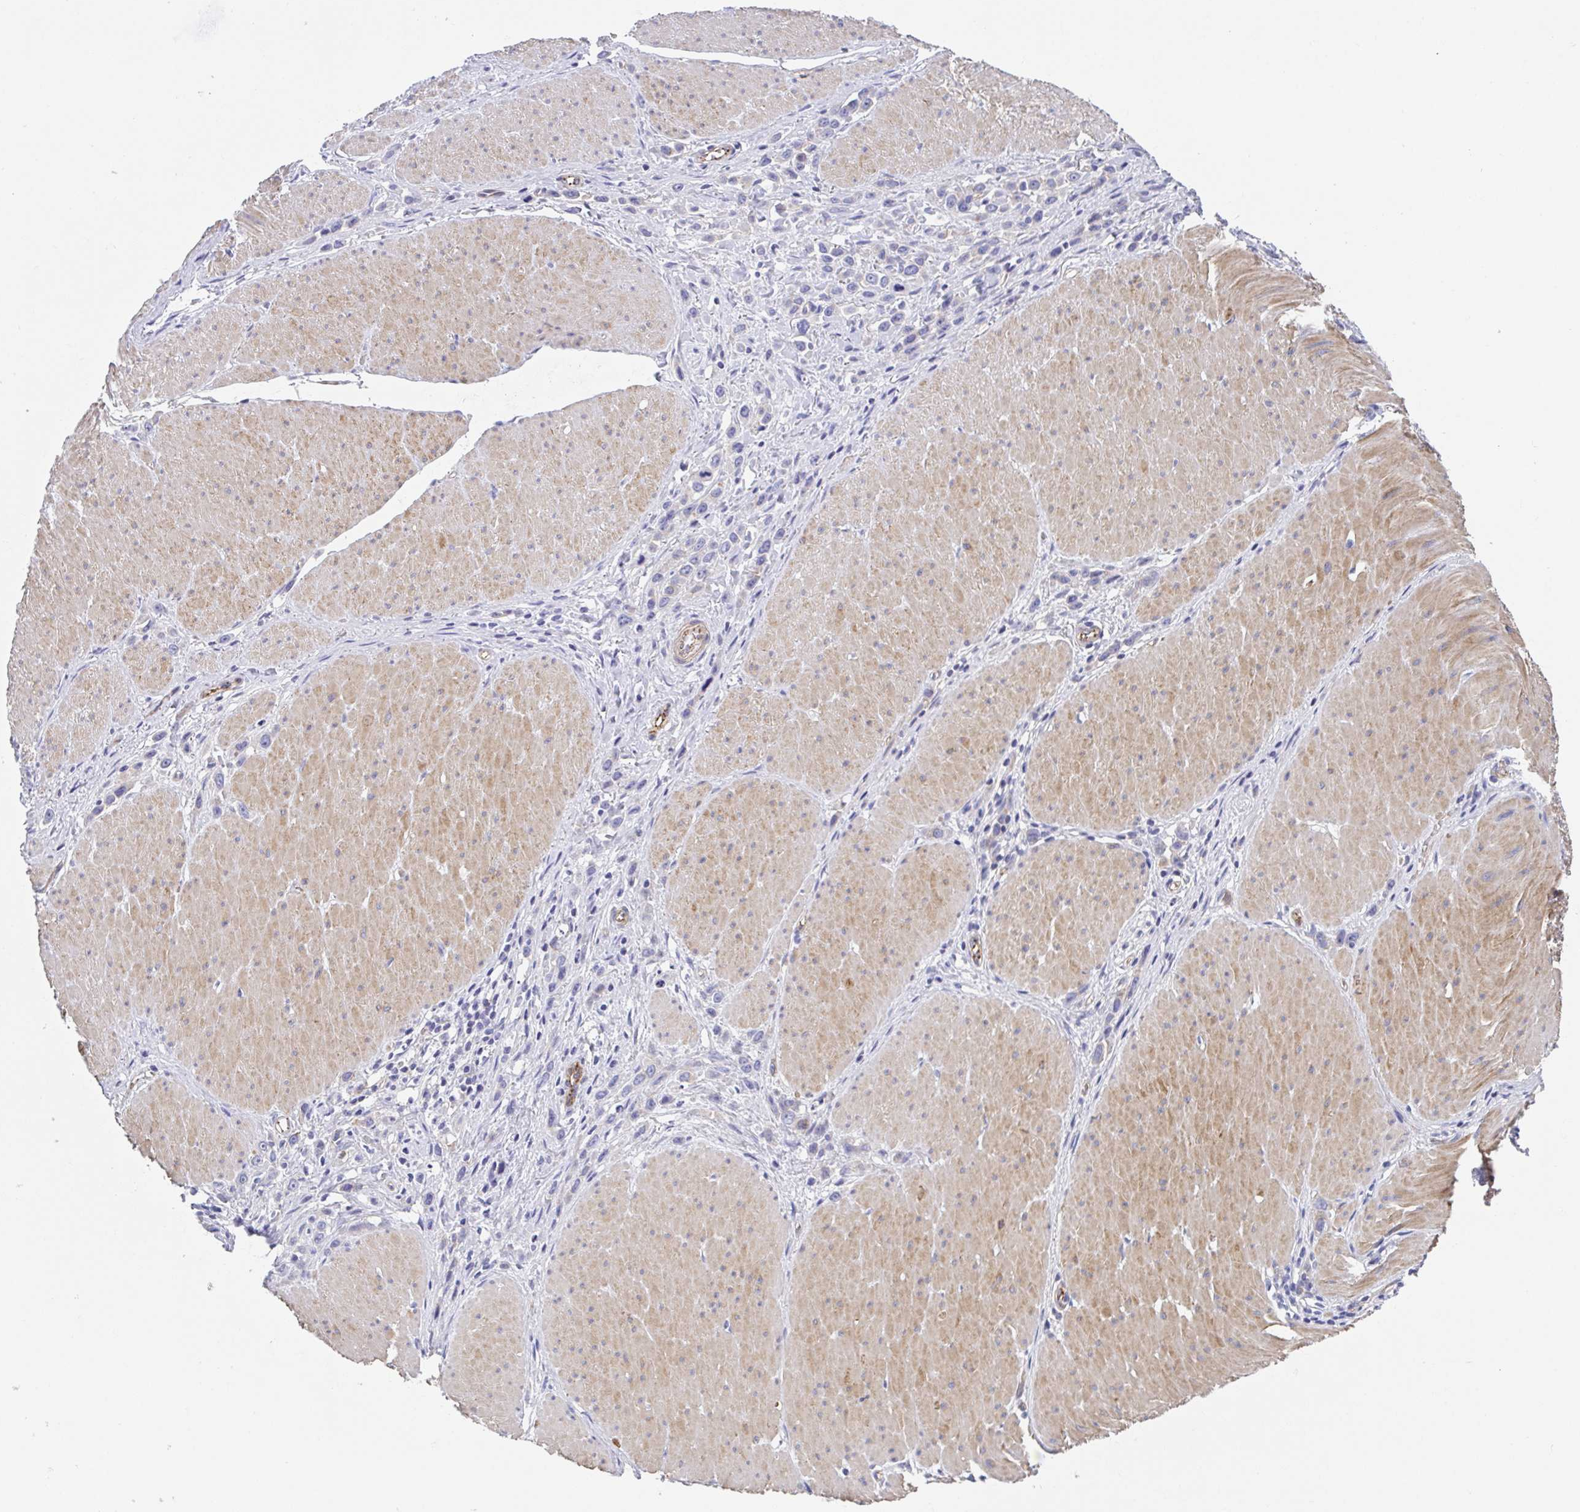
{"staining": {"intensity": "negative", "quantity": "none", "location": "none"}, "tissue": "stomach cancer", "cell_type": "Tumor cells", "image_type": "cancer", "snomed": [{"axis": "morphology", "description": "Adenocarcinoma, NOS"}, {"axis": "topography", "description": "Stomach"}], "caption": "Stomach cancer stained for a protein using immunohistochemistry (IHC) displays no expression tumor cells.", "gene": "TRAM2", "patient": {"sex": "male", "age": 47}}